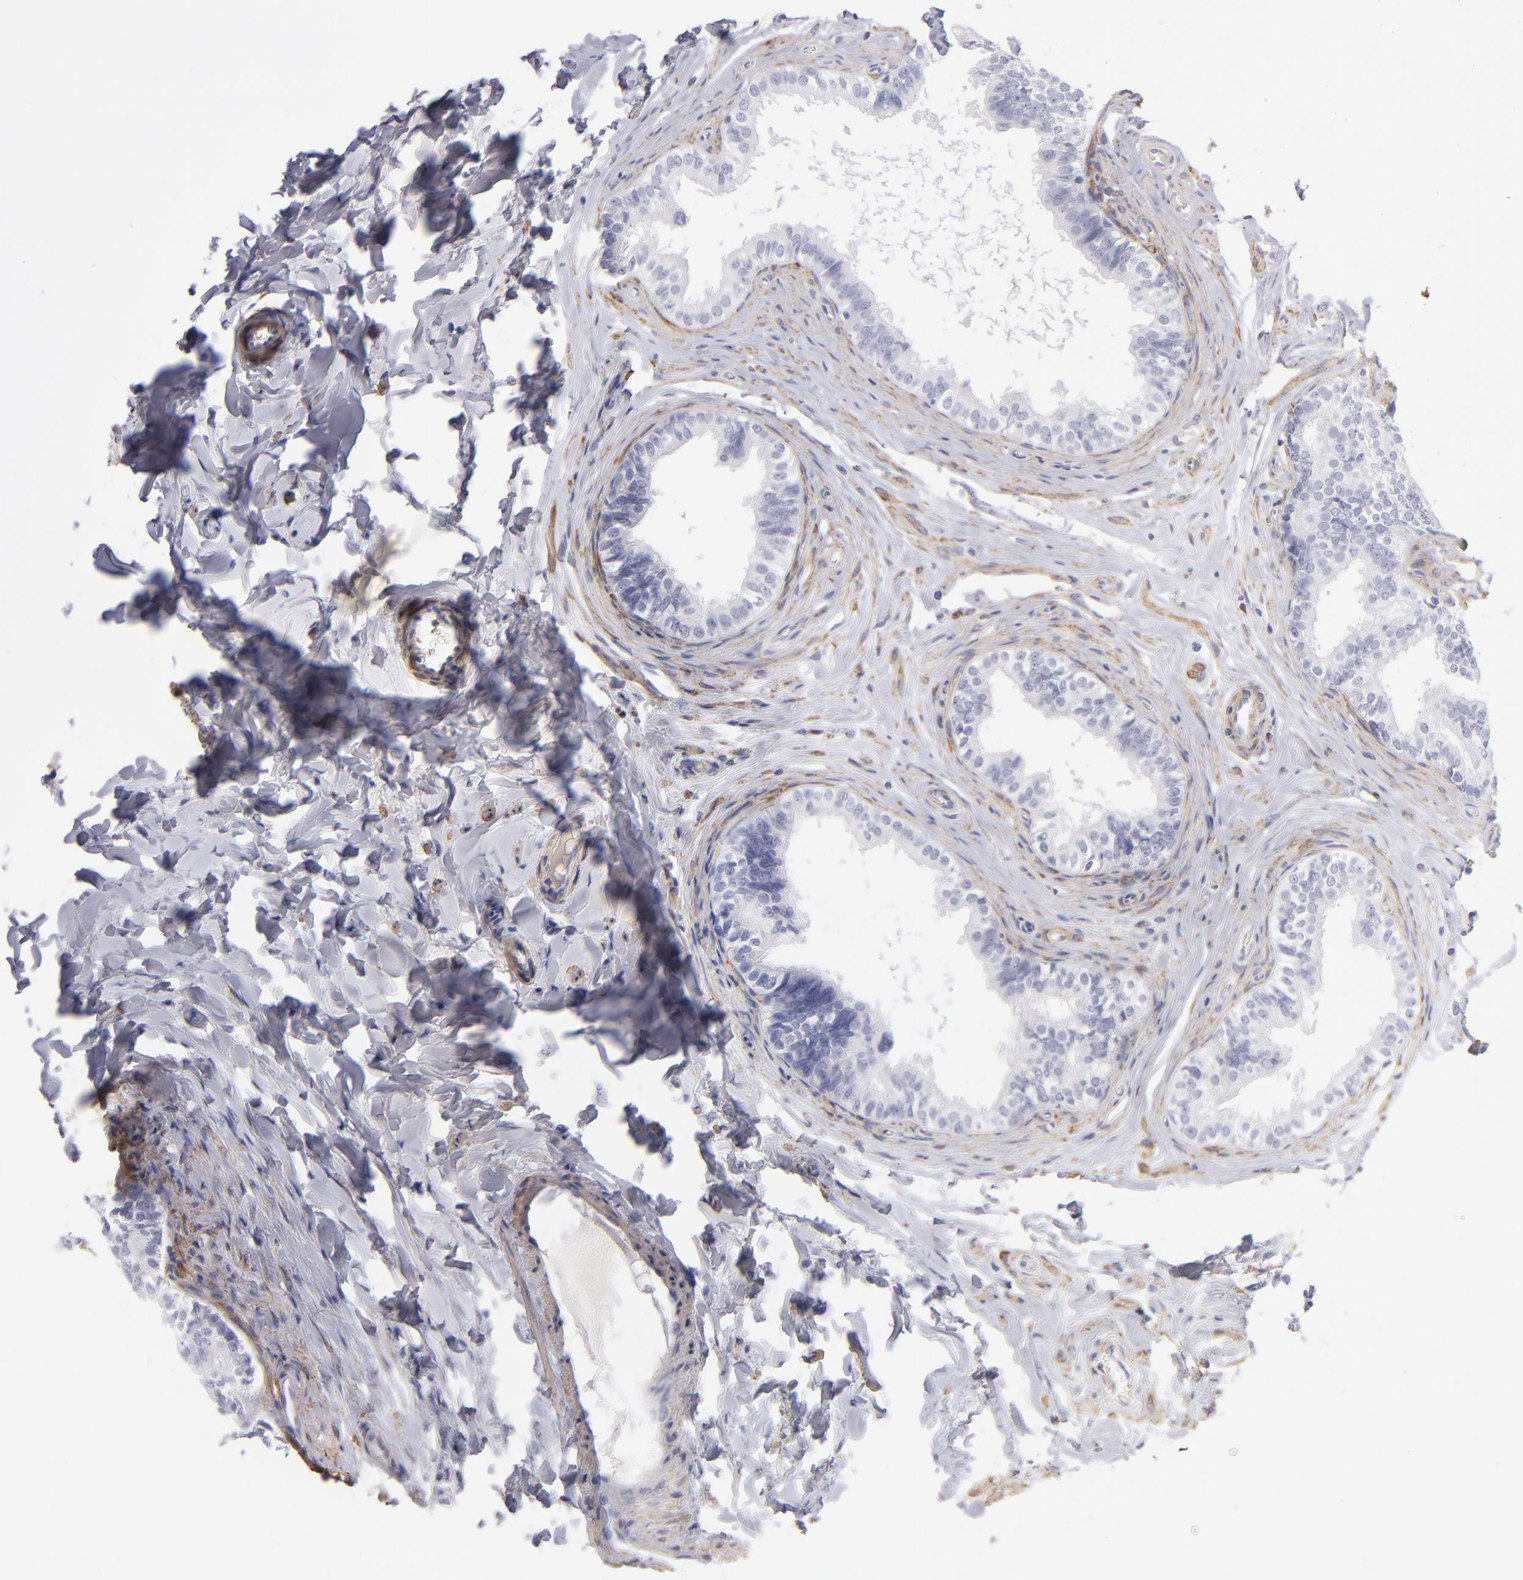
{"staining": {"intensity": "negative", "quantity": "none", "location": "none"}, "tissue": "epididymis", "cell_type": "Glandular cells", "image_type": "normal", "snomed": [{"axis": "morphology", "description": "Normal tissue, NOS"}, {"axis": "topography", "description": "Soft tissue"}, {"axis": "topography", "description": "Epididymis"}], "caption": "The histopathology image demonstrates no significant expression in glandular cells of epididymis.", "gene": "MYH11", "patient": {"sex": "male", "age": 26}}